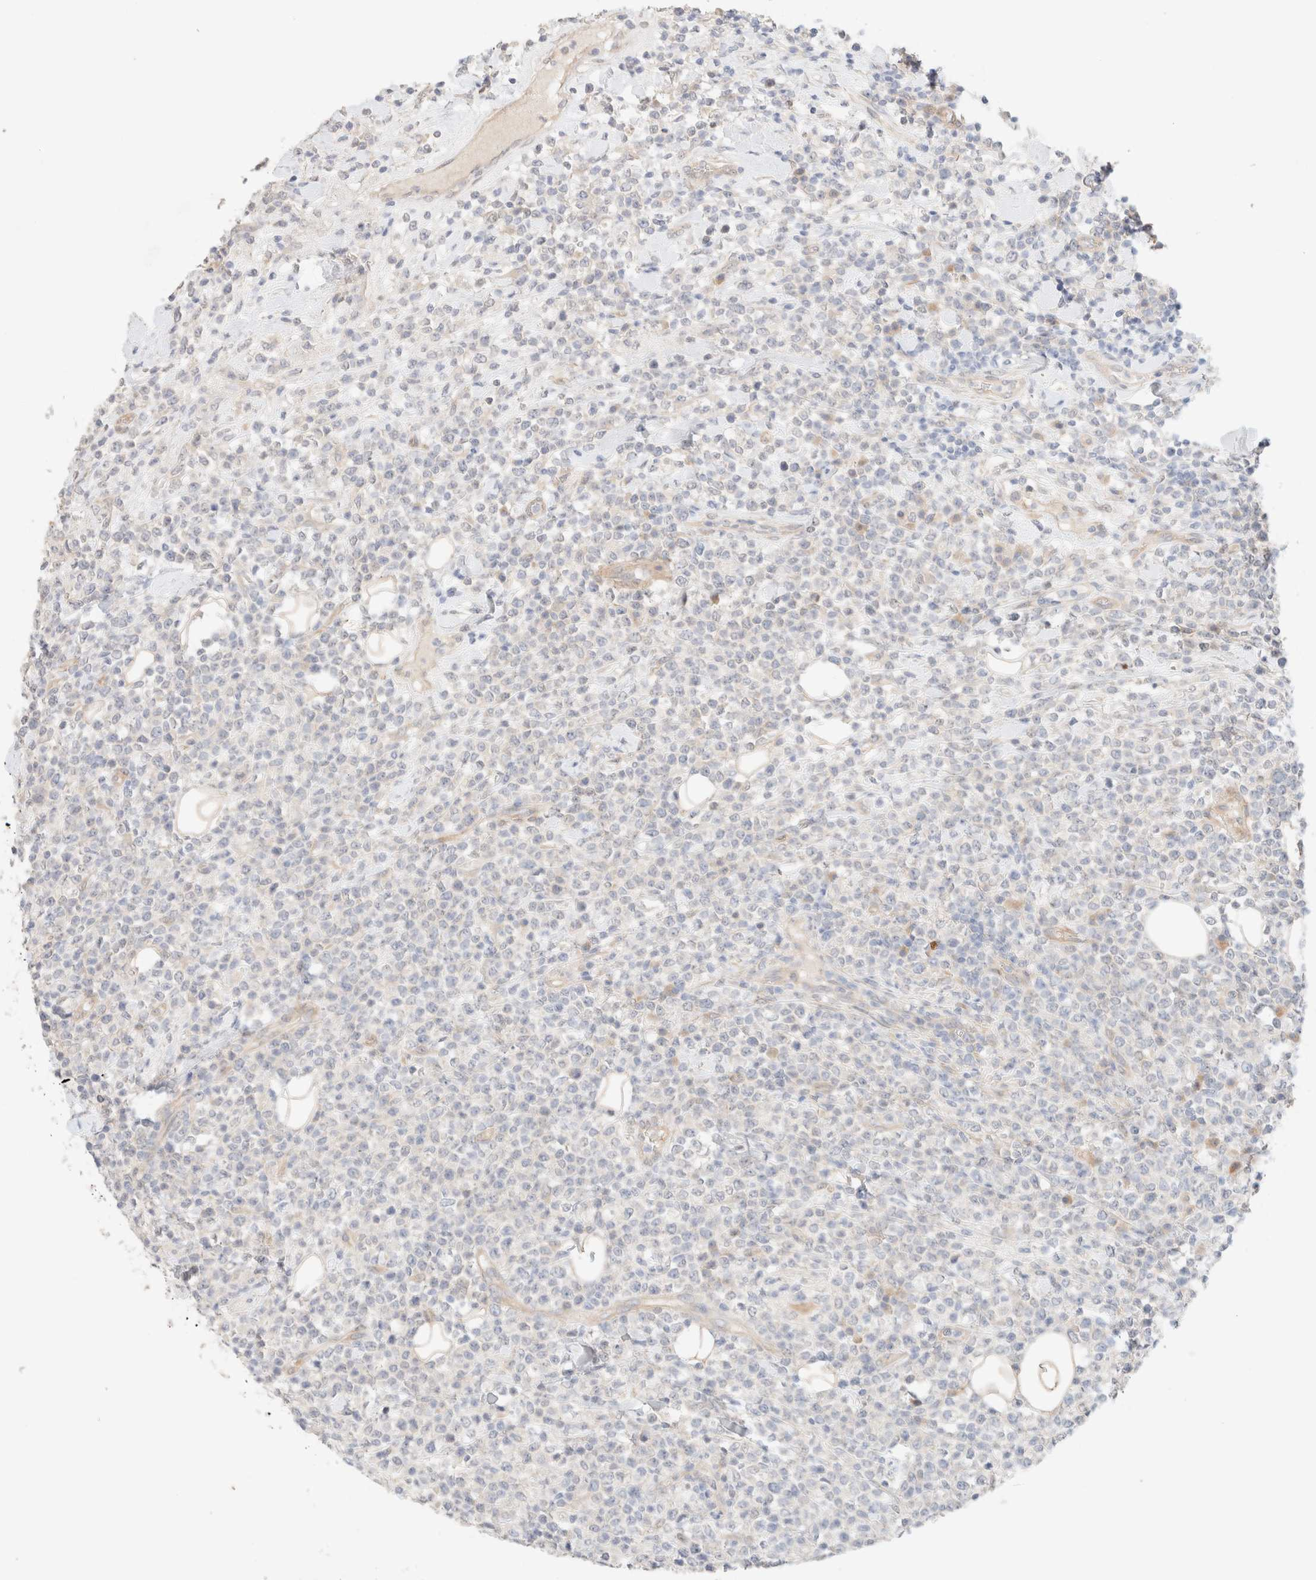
{"staining": {"intensity": "negative", "quantity": "none", "location": "none"}, "tissue": "lymphoma", "cell_type": "Tumor cells", "image_type": "cancer", "snomed": [{"axis": "morphology", "description": "Malignant lymphoma, non-Hodgkin's type, High grade"}, {"axis": "topography", "description": "Colon"}], "caption": "Photomicrograph shows no significant protein positivity in tumor cells of high-grade malignant lymphoma, non-Hodgkin's type.", "gene": "CSNK1E", "patient": {"sex": "female", "age": 53}}